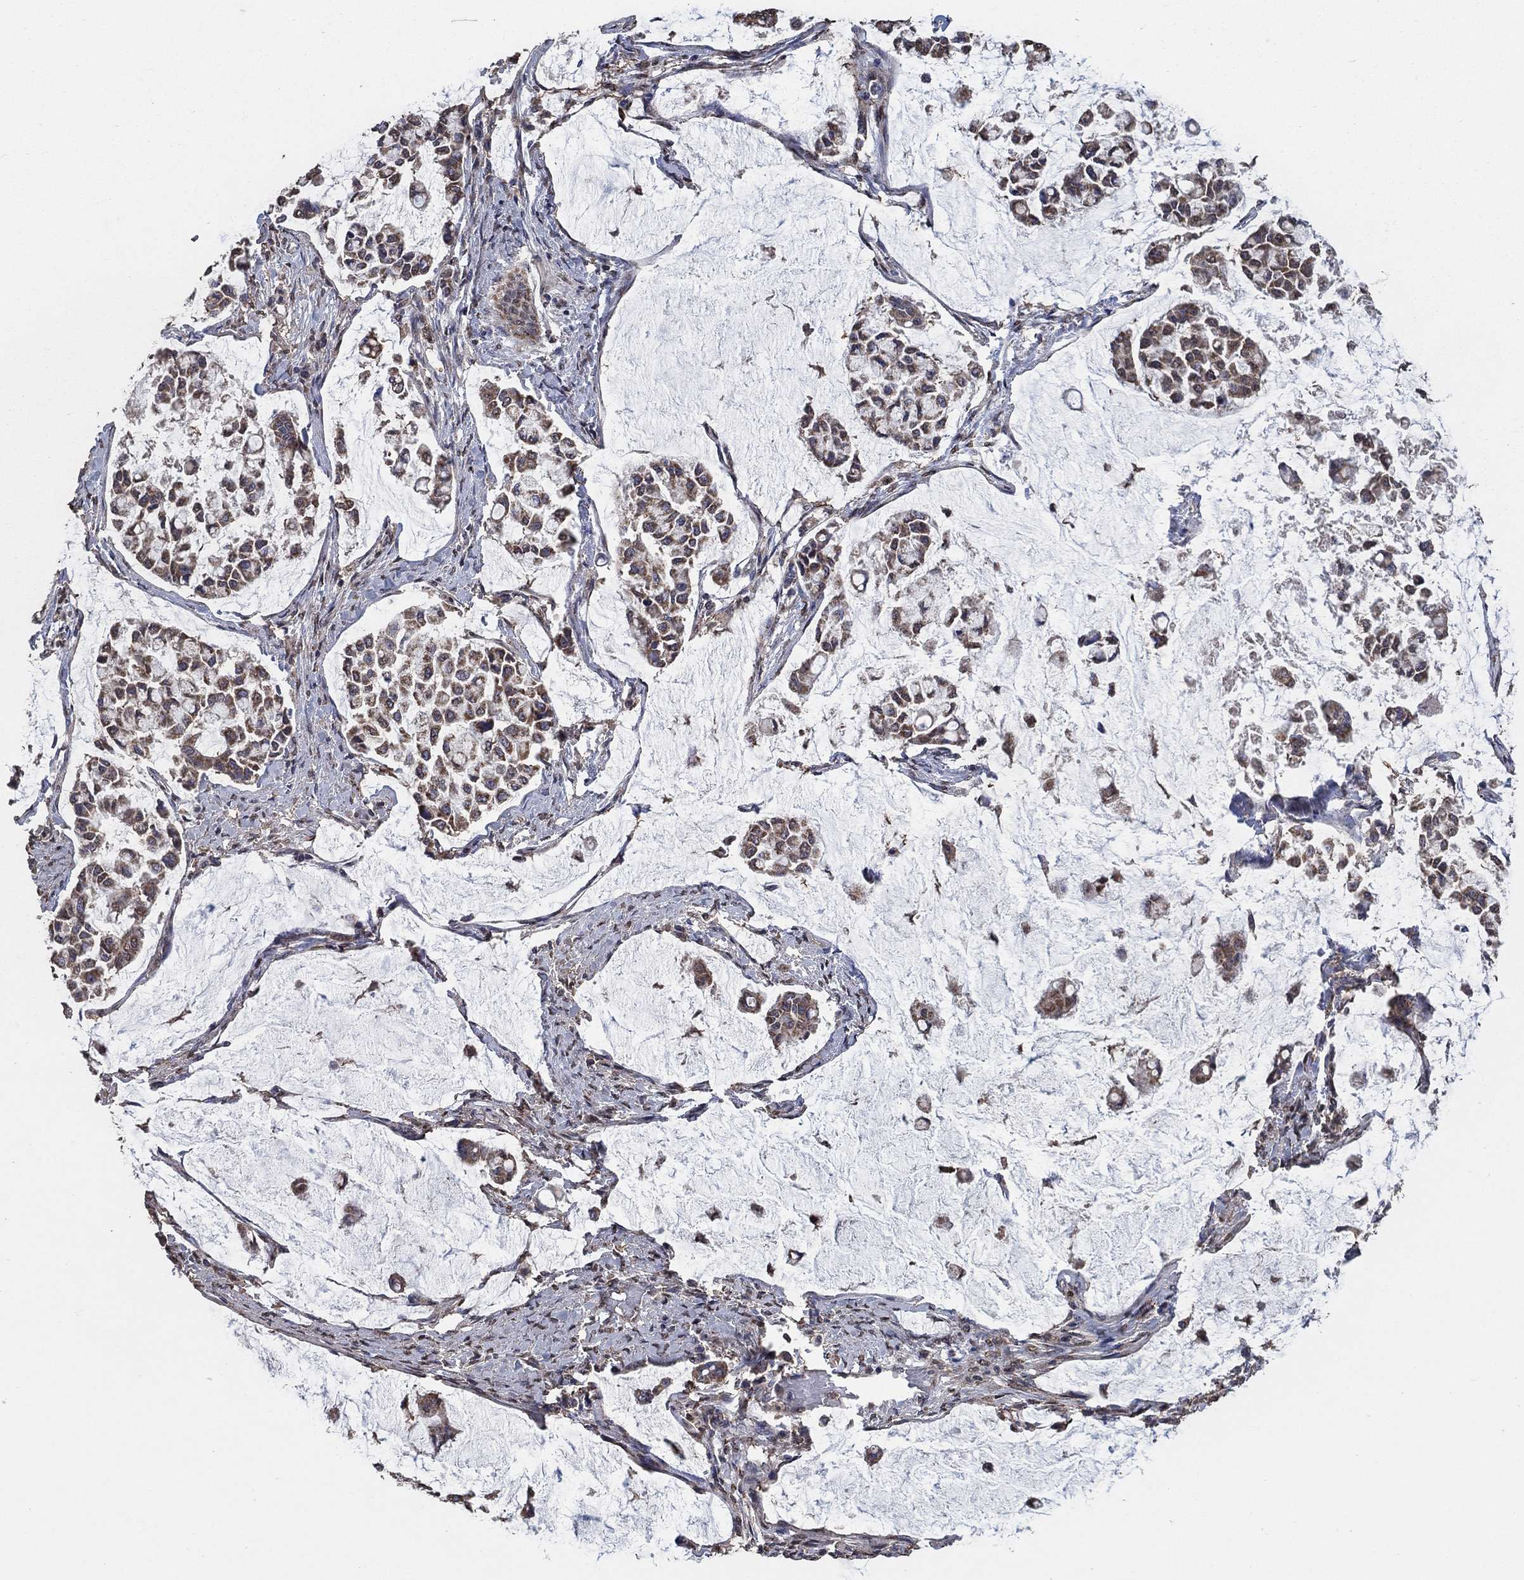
{"staining": {"intensity": "strong", "quantity": "25%-75%", "location": "cytoplasmic/membranous"}, "tissue": "stomach cancer", "cell_type": "Tumor cells", "image_type": "cancer", "snomed": [{"axis": "morphology", "description": "Adenocarcinoma, NOS"}, {"axis": "topography", "description": "Stomach"}], "caption": "This micrograph shows immunohistochemistry (IHC) staining of stomach adenocarcinoma, with high strong cytoplasmic/membranous staining in about 25%-75% of tumor cells.", "gene": "MRPS24", "patient": {"sex": "male", "age": 82}}